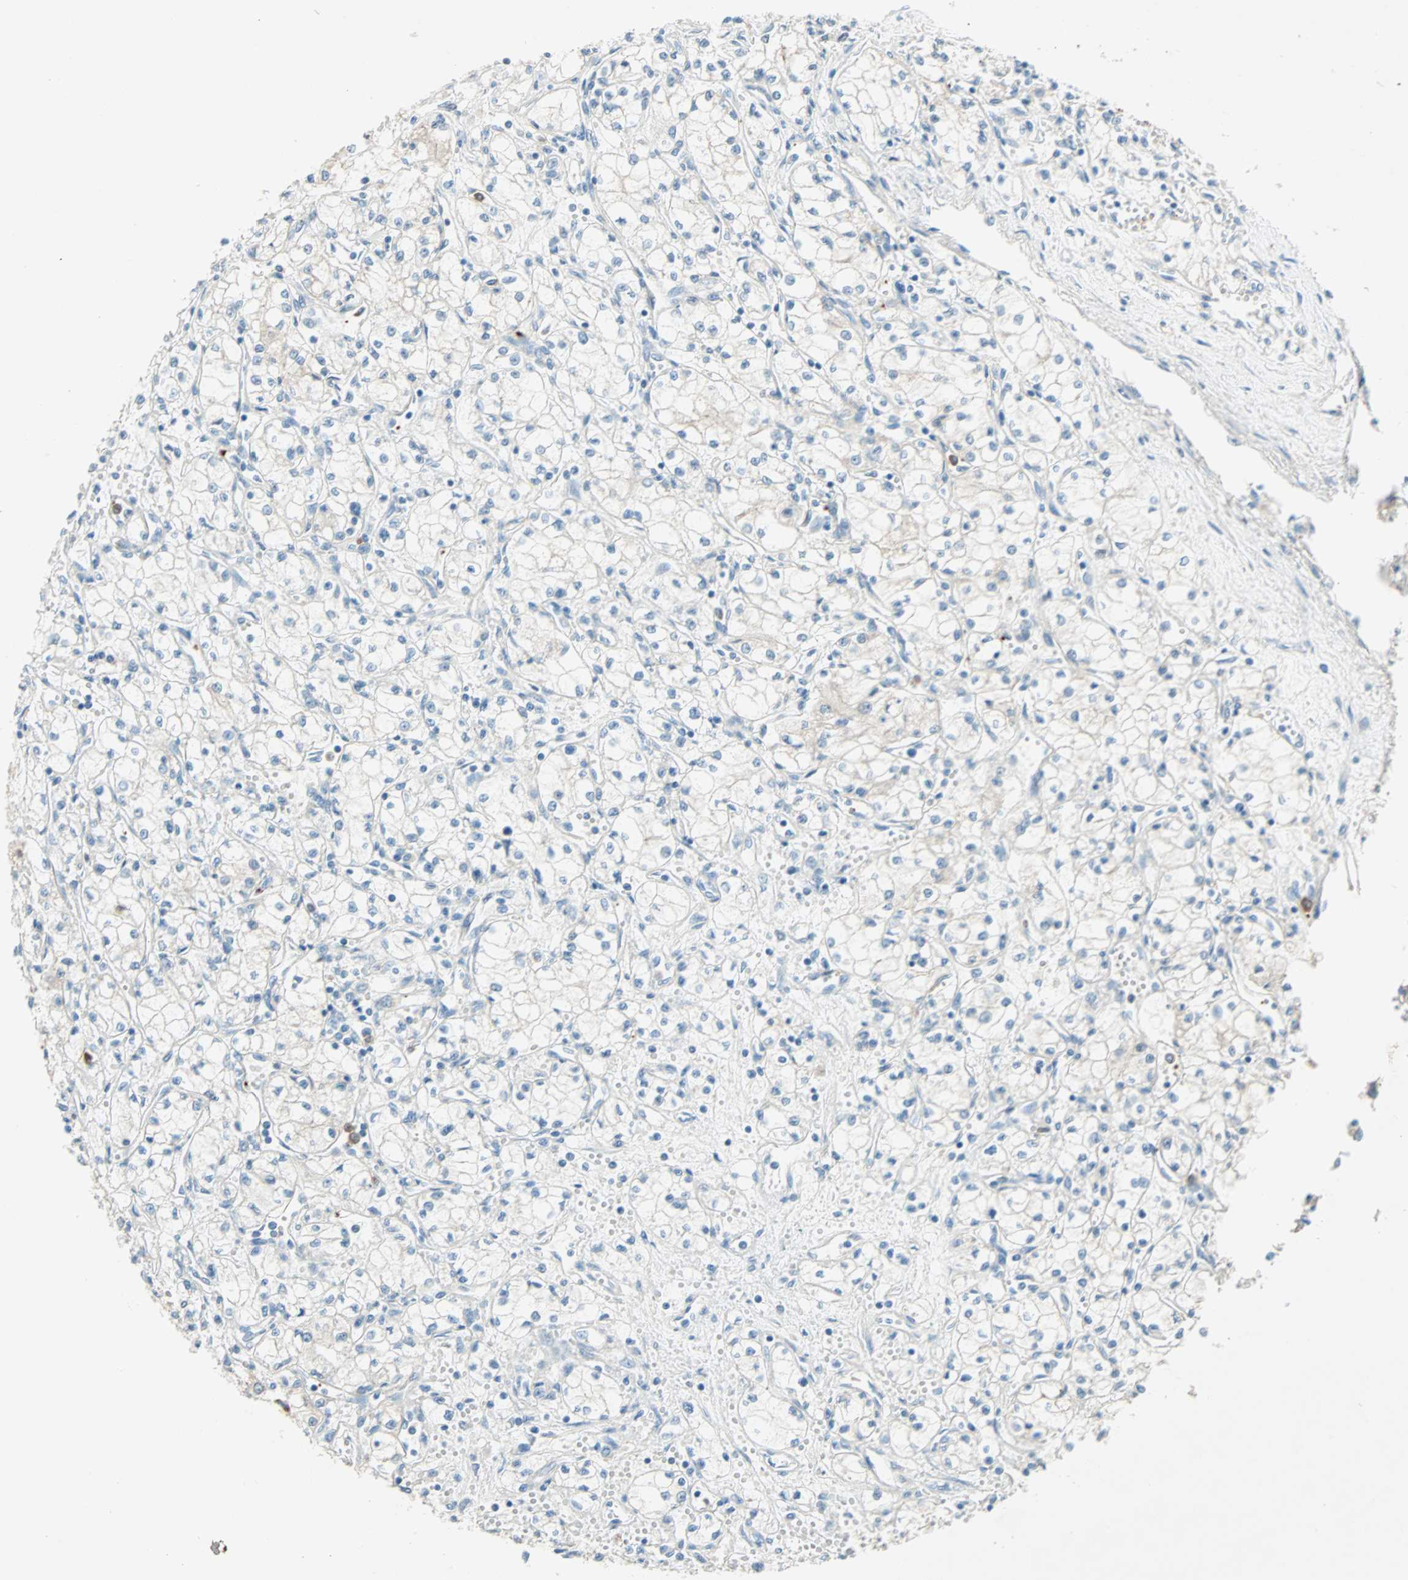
{"staining": {"intensity": "weak", "quantity": "25%-75%", "location": "cytoplasmic/membranous"}, "tissue": "renal cancer", "cell_type": "Tumor cells", "image_type": "cancer", "snomed": [{"axis": "morphology", "description": "Normal tissue, NOS"}, {"axis": "morphology", "description": "Adenocarcinoma, NOS"}, {"axis": "topography", "description": "Kidney"}], "caption": "Renal cancer stained with a brown dye demonstrates weak cytoplasmic/membranous positive staining in about 25%-75% of tumor cells.", "gene": "LY6G6F", "patient": {"sex": "male", "age": 59}}